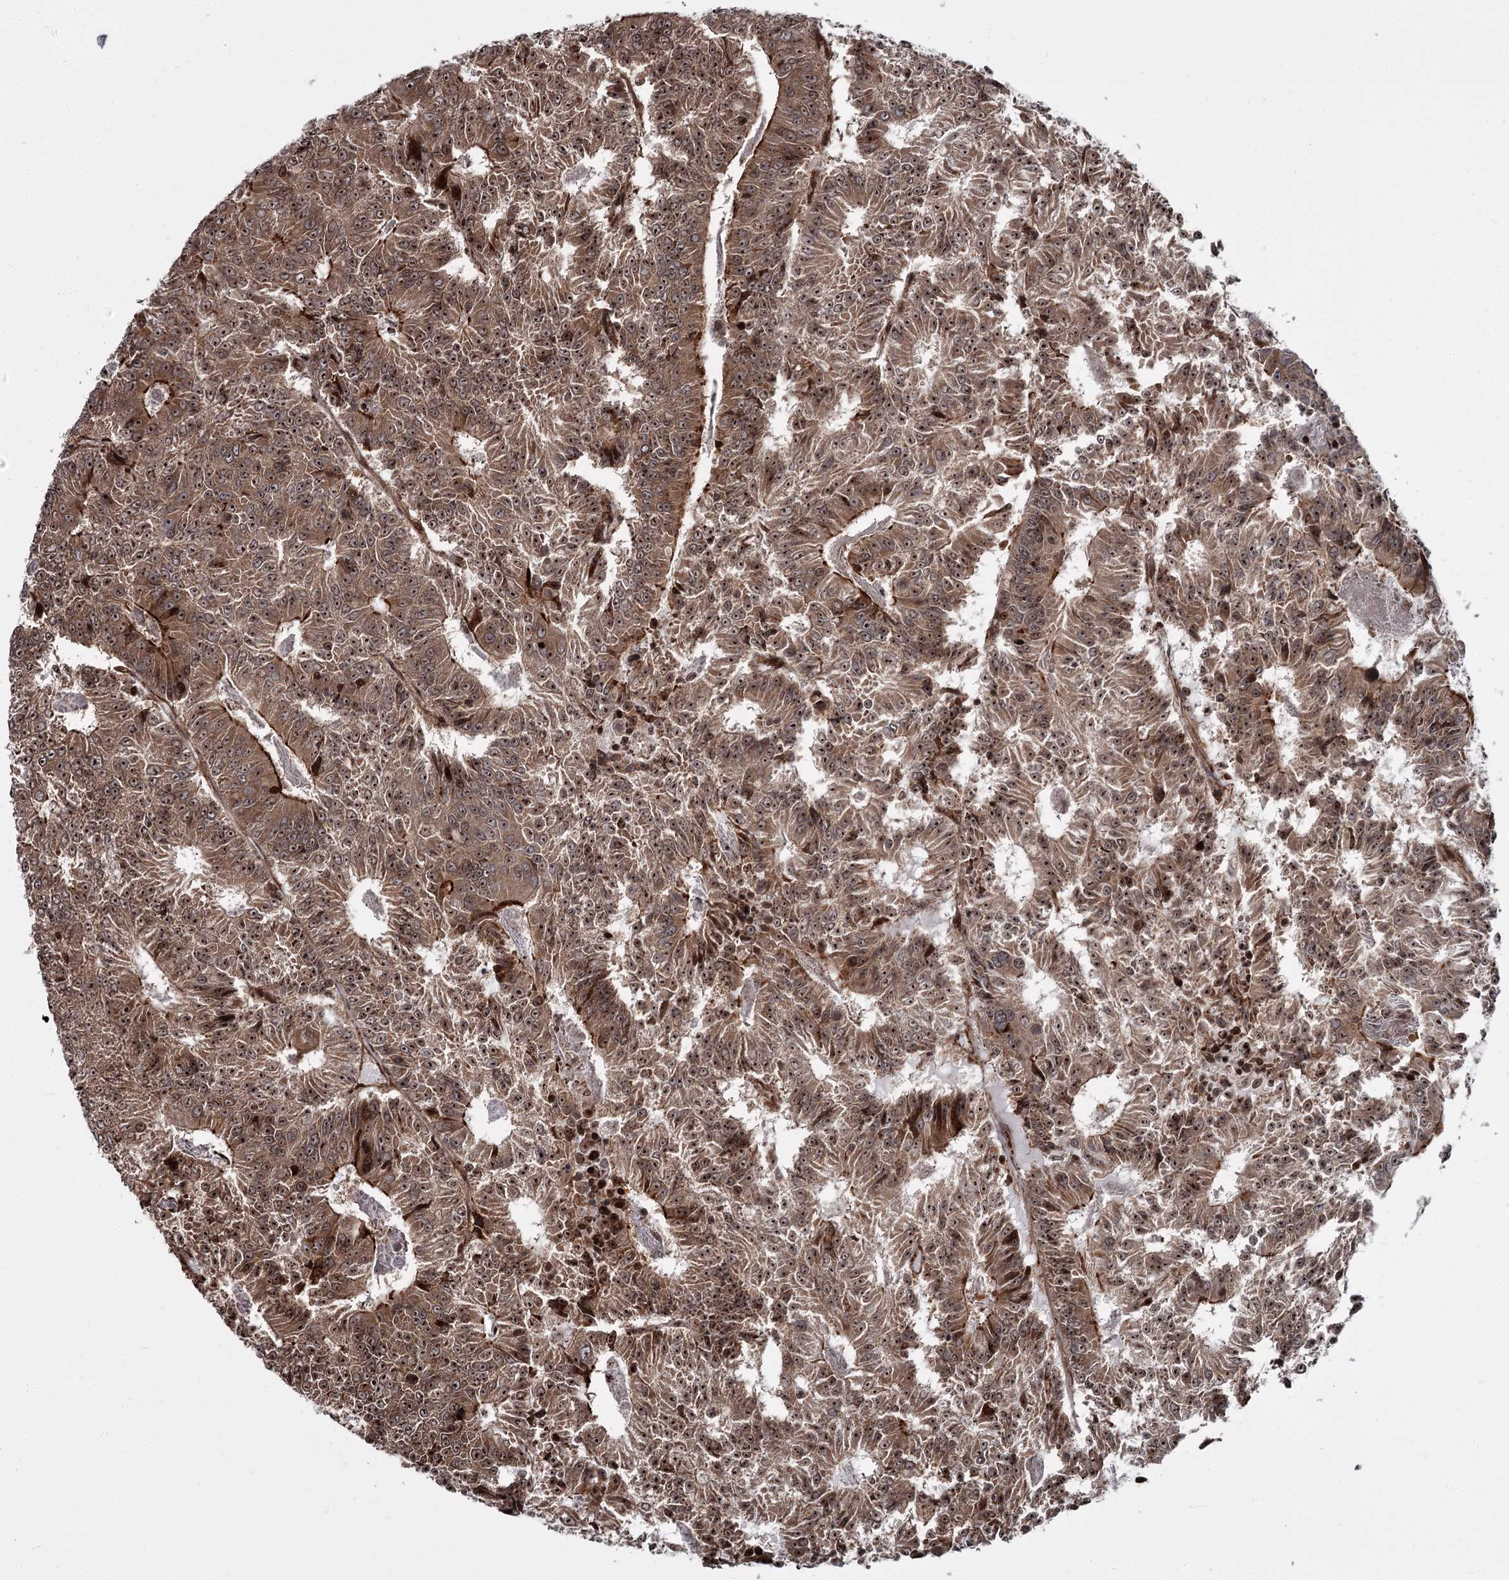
{"staining": {"intensity": "moderate", "quantity": ">75%", "location": "cytoplasmic/membranous,nuclear"}, "tissue": "colorectal cancer", "cell_type": "Tumor cells", "image_type": "cancer", "snomed": [{"axis": "morphology", "description": "Adenocarcinoma, NOS"}, {"axis": "topography", "description": "Colon"}], "caption": "Colorectal adenocarcinoma stained for a protein displays moderate cytoplasmic/membranous and nuclear positivity in tumor cells.", "gene": "THAP9", "patient": {"sex": "male", "age": 83}}